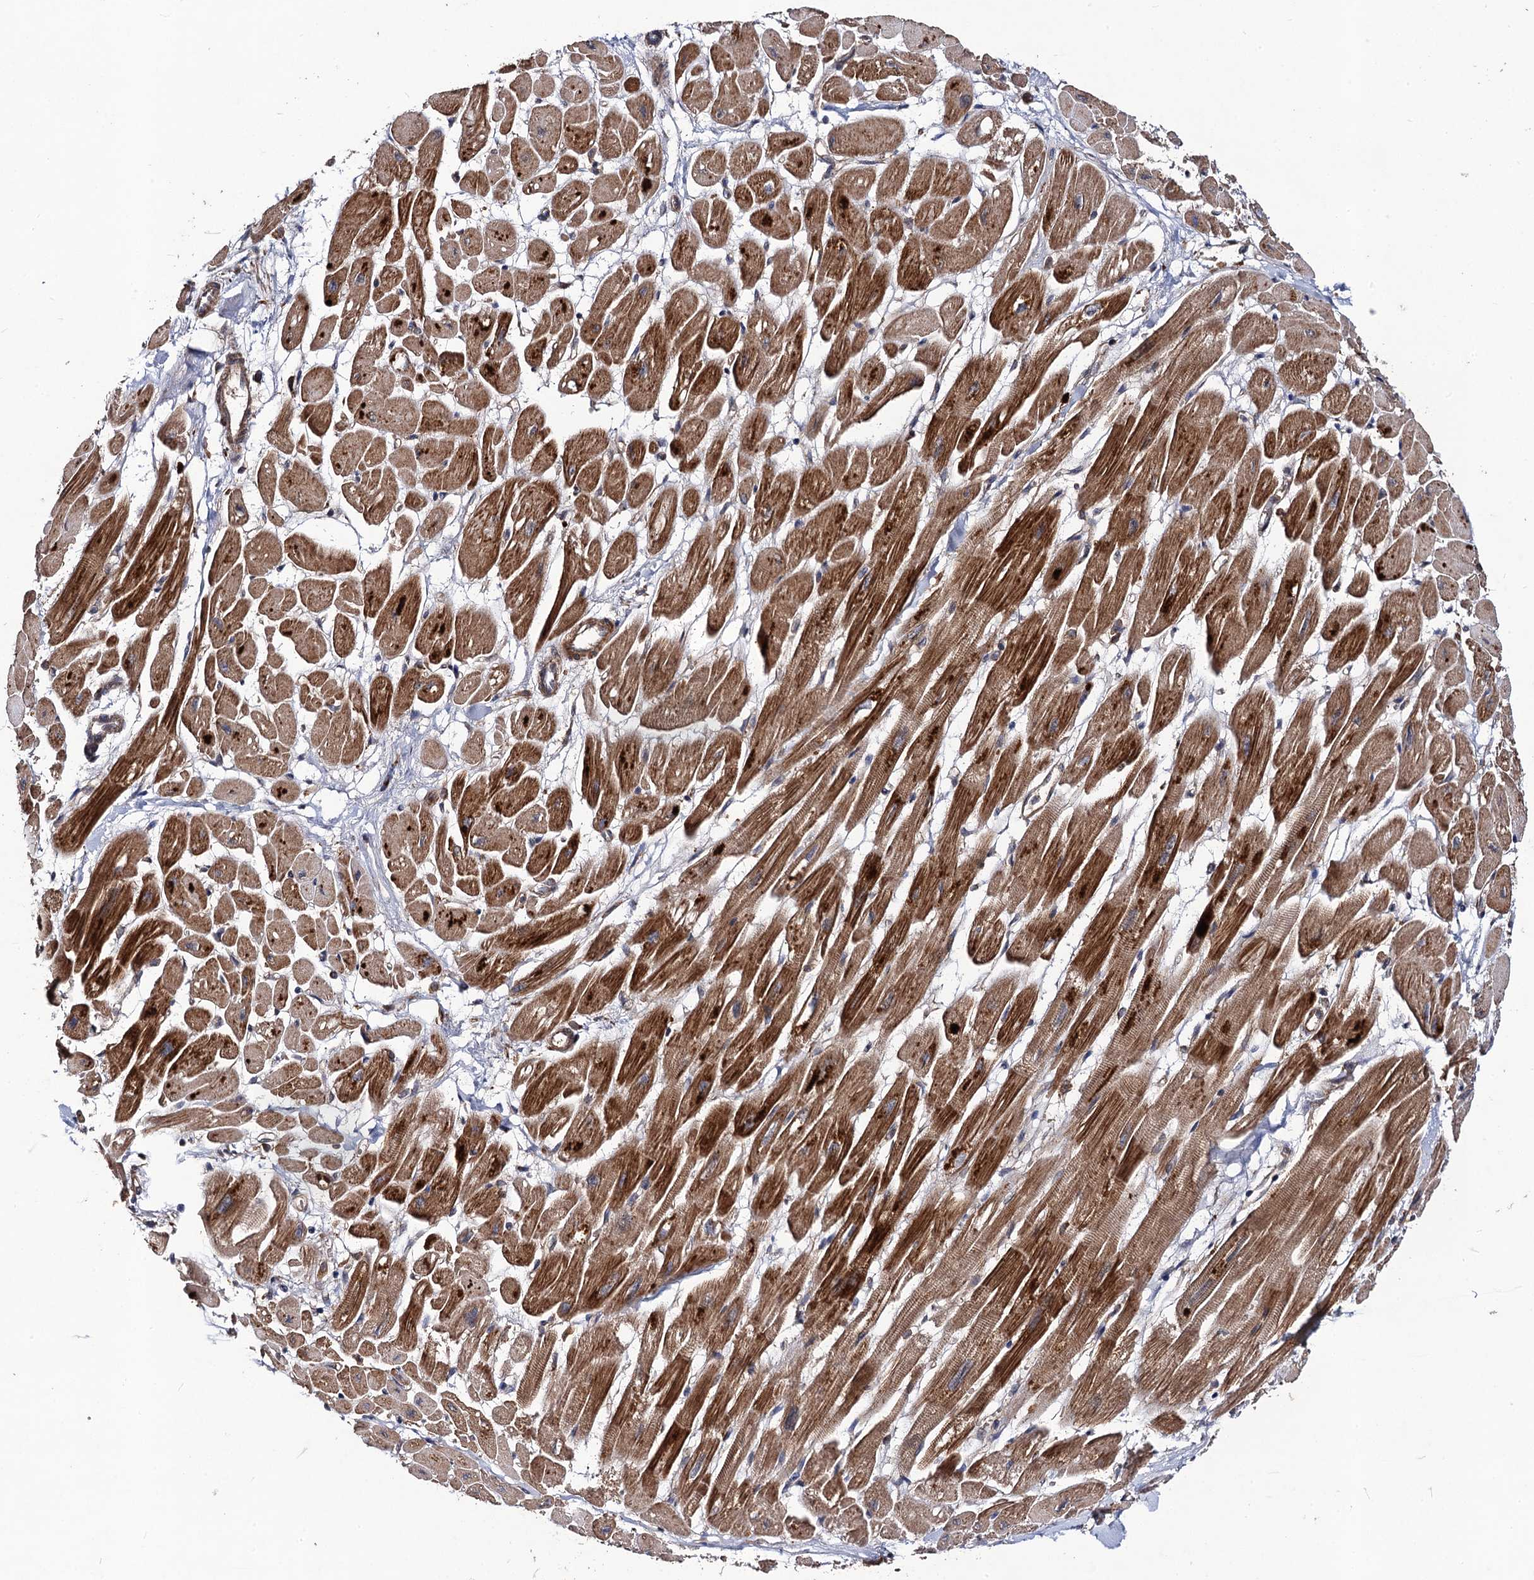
{"staining": {"intensity": "strong", "quantity": ">75%", "location": "cytoplasmic/membranous"}, "tissue": "heart muscle", "cell_type": "Cardiomyocytes", "image_type": "normal", "snomed": [{"axis": "morphology", "description": "Normal tissue, NOS"}, {"axis": "topography", "description": "Heart"}], "caption": "The immunohistochemical stain shows strong cytoplasmic/membranous positivity in cardiomyocytes of benign heart muscle. Nuclei are stained in blue.", "gene": "KXD1", "patient": {"sex": "female", "age": 54}}